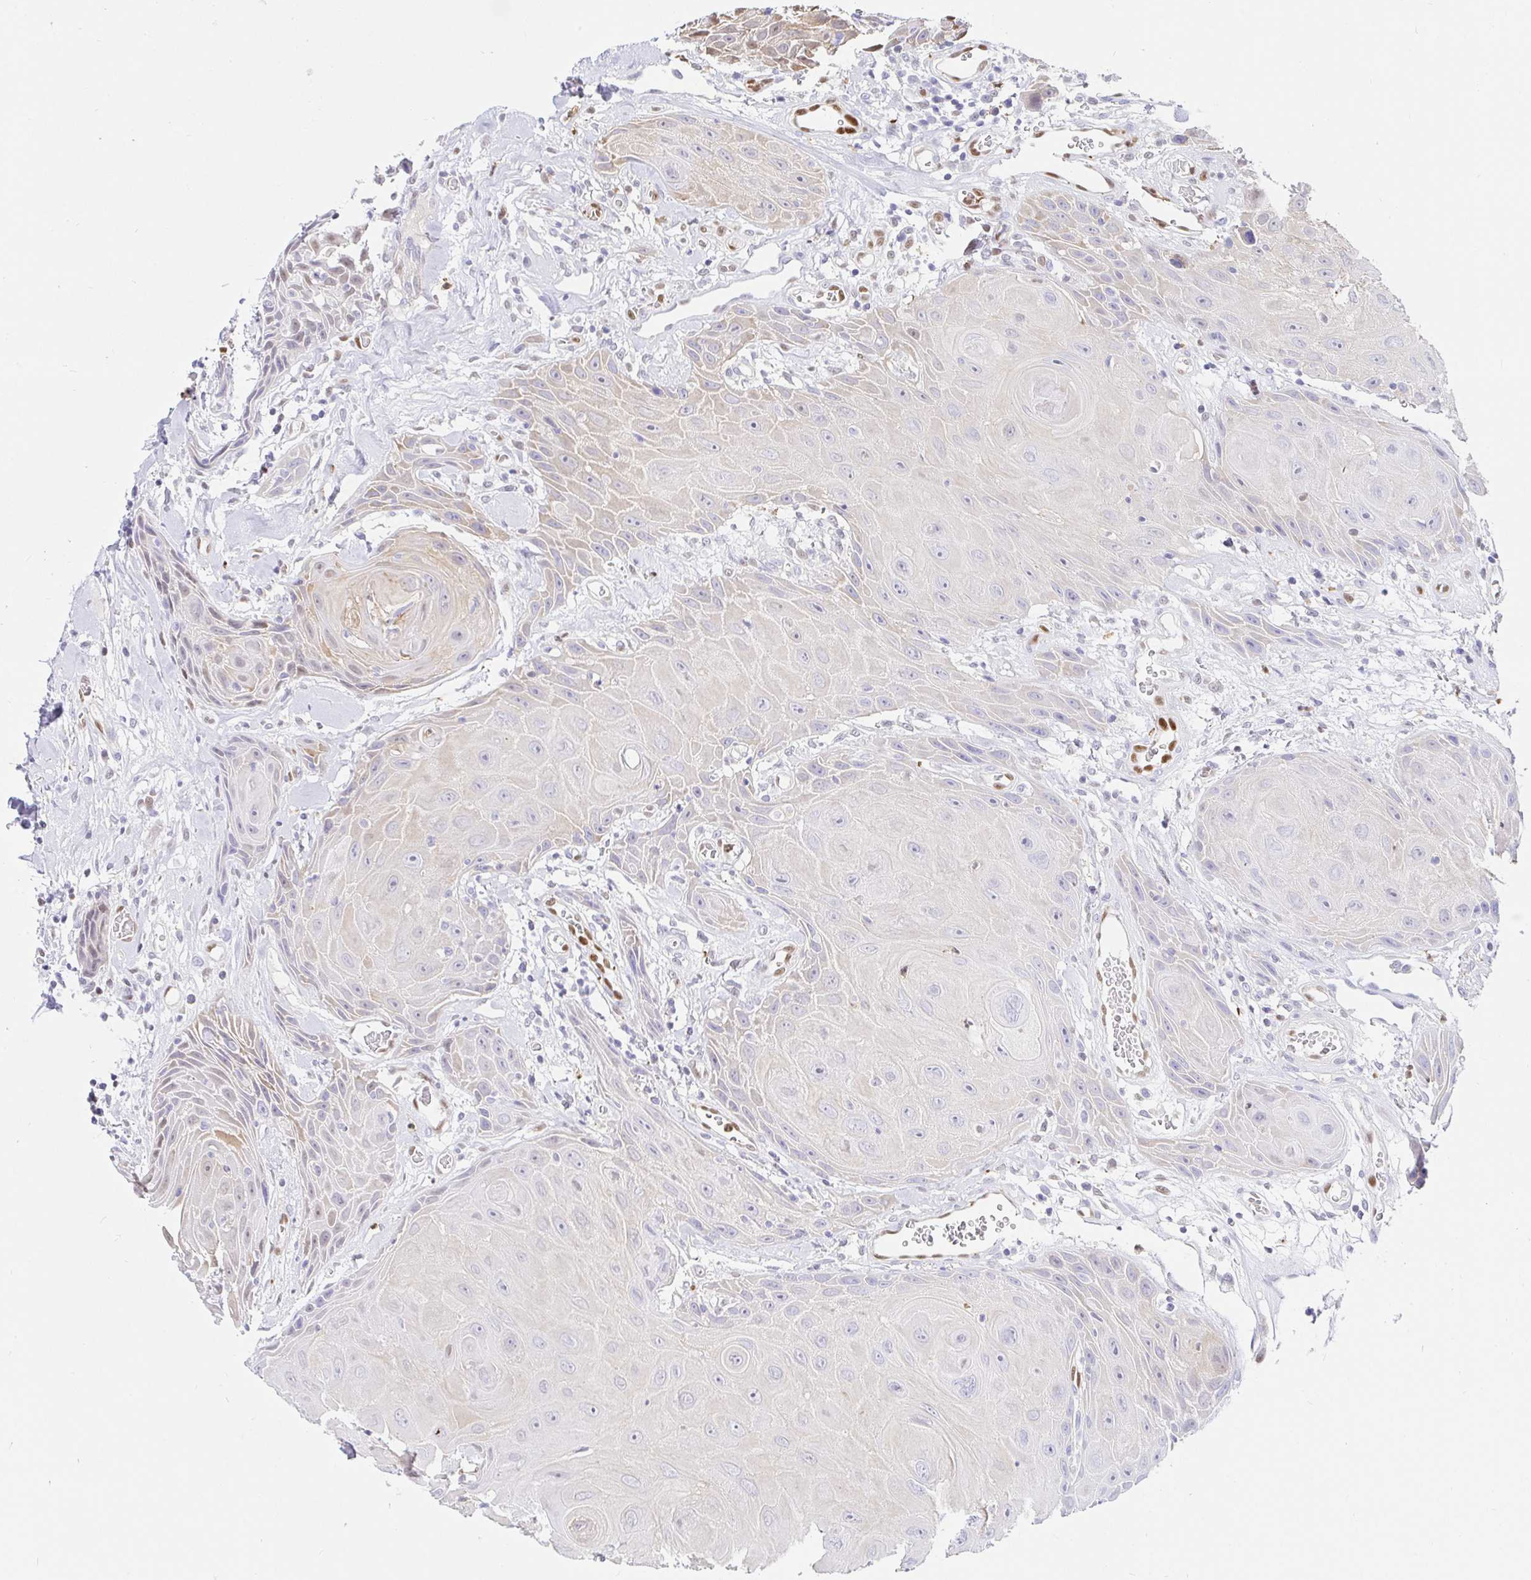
{"staining": {"intensity": "negative", "quantity": "none", "location": "none"}, "tissue": "head and neck cancer", "cell_type": "Tumor cells", "image_type": "cancer", "snomed": [{"axis": "morphology", "description": "Squamous cell carcinoma, NOS"}, {"axis": "topography", "description": "Oral tissue"}, {"axis": "topography", "description": "Head-Neck"}], "caption": "The immunohistochemistry image has no significant staining in tumor cells of head and neck cancer tissue.", "gene": "HINFP", "patient": {"sex": "male", "age": 49}}